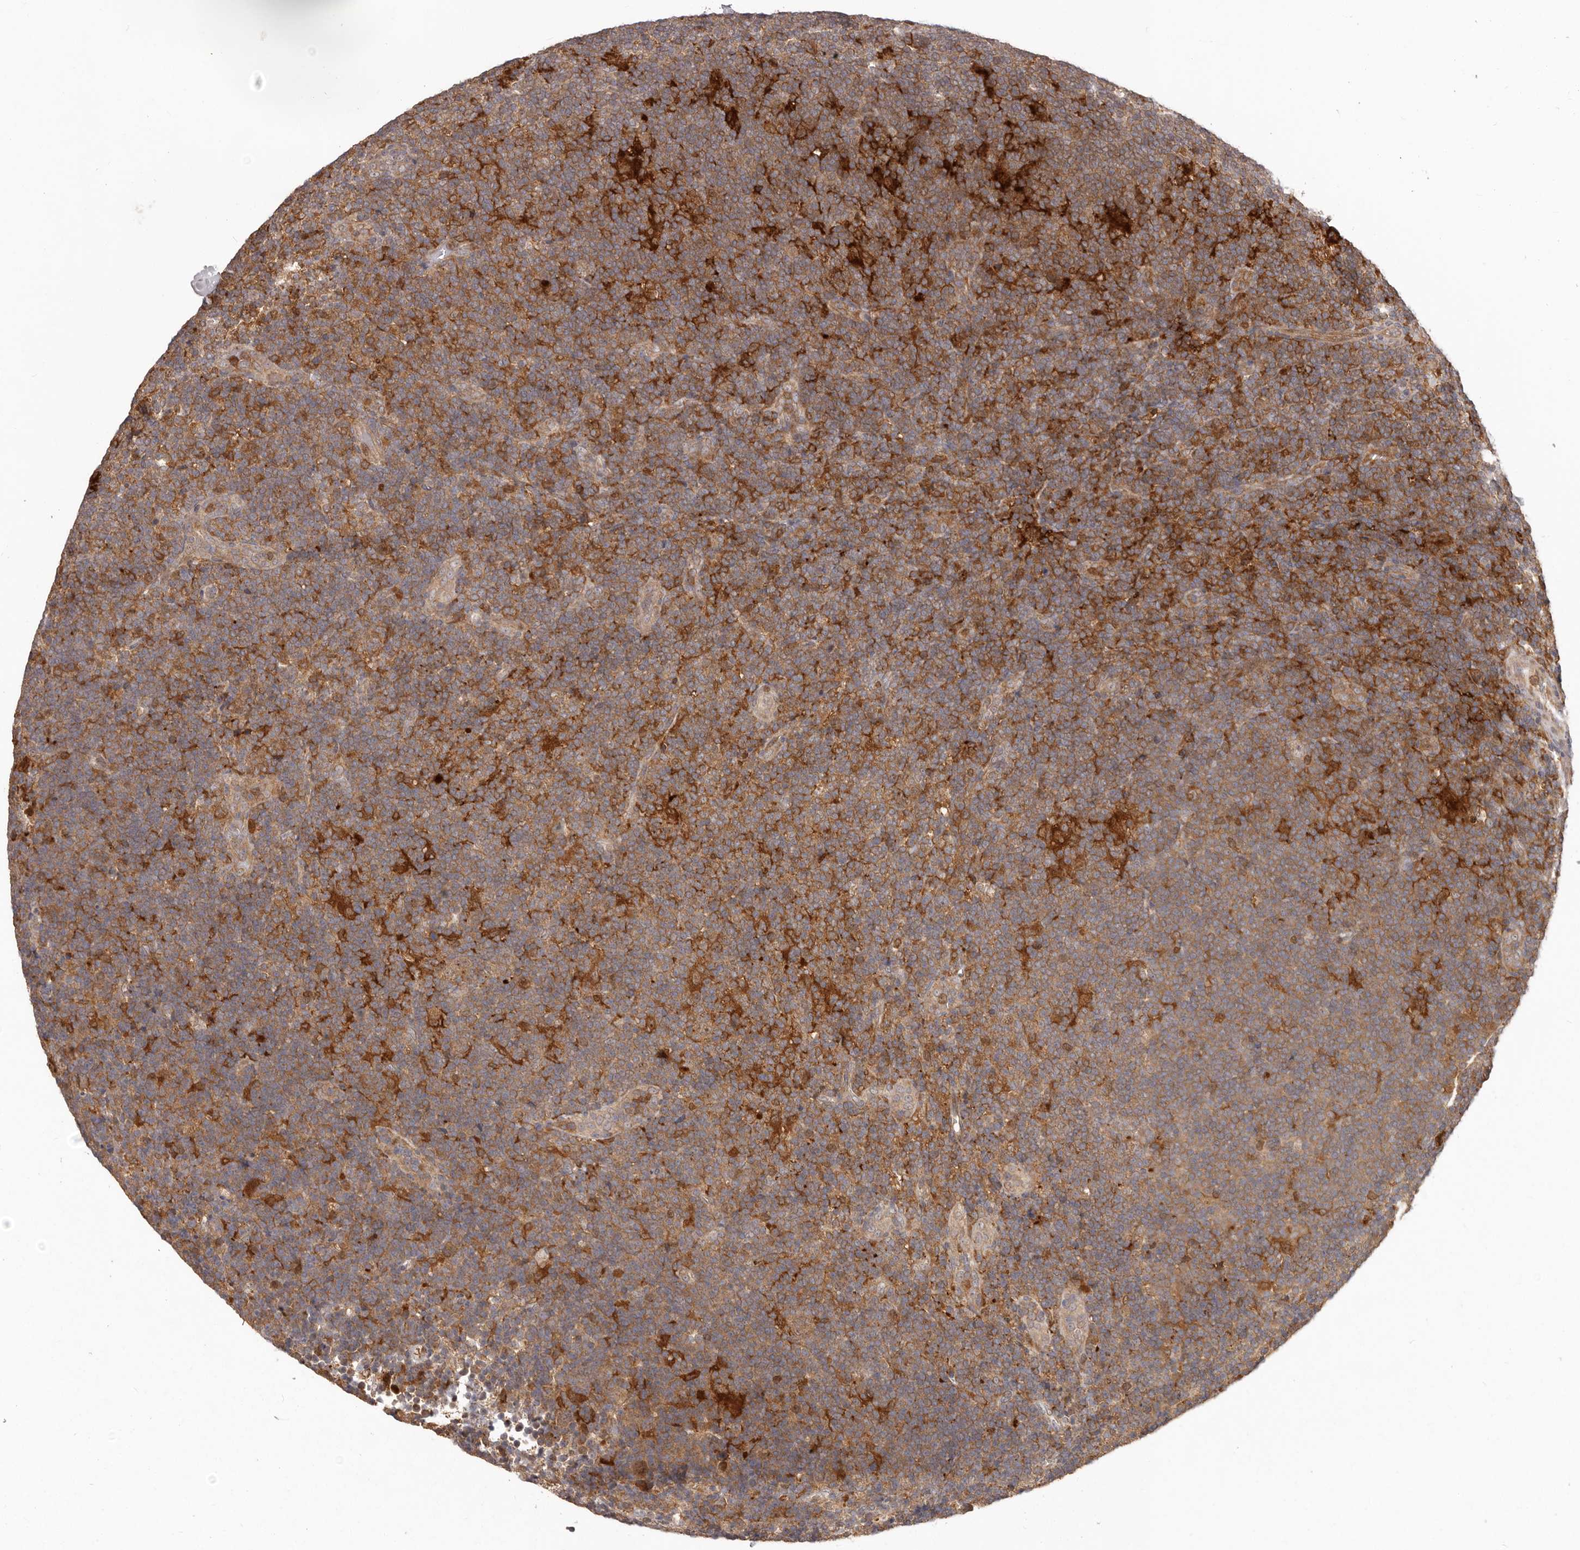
{"staining": {"intensity": "weak", "quantity": "<25%", "location": "cytoplasmic/membranous"}, "tissue": "lymphoma", "cell_type": "Tumor cells", "image_type": "cancer", "snomed": [{"axis": "morphology", "description": "Hodgkin's disease, NOS"}, {"axis": "topography", "description": "Lymph node"}], "caption": "There is no significant positivity in tumor cells of lymphoma.", "gene": "RNF187", "patient": {"sex": "female", "age": 57}}